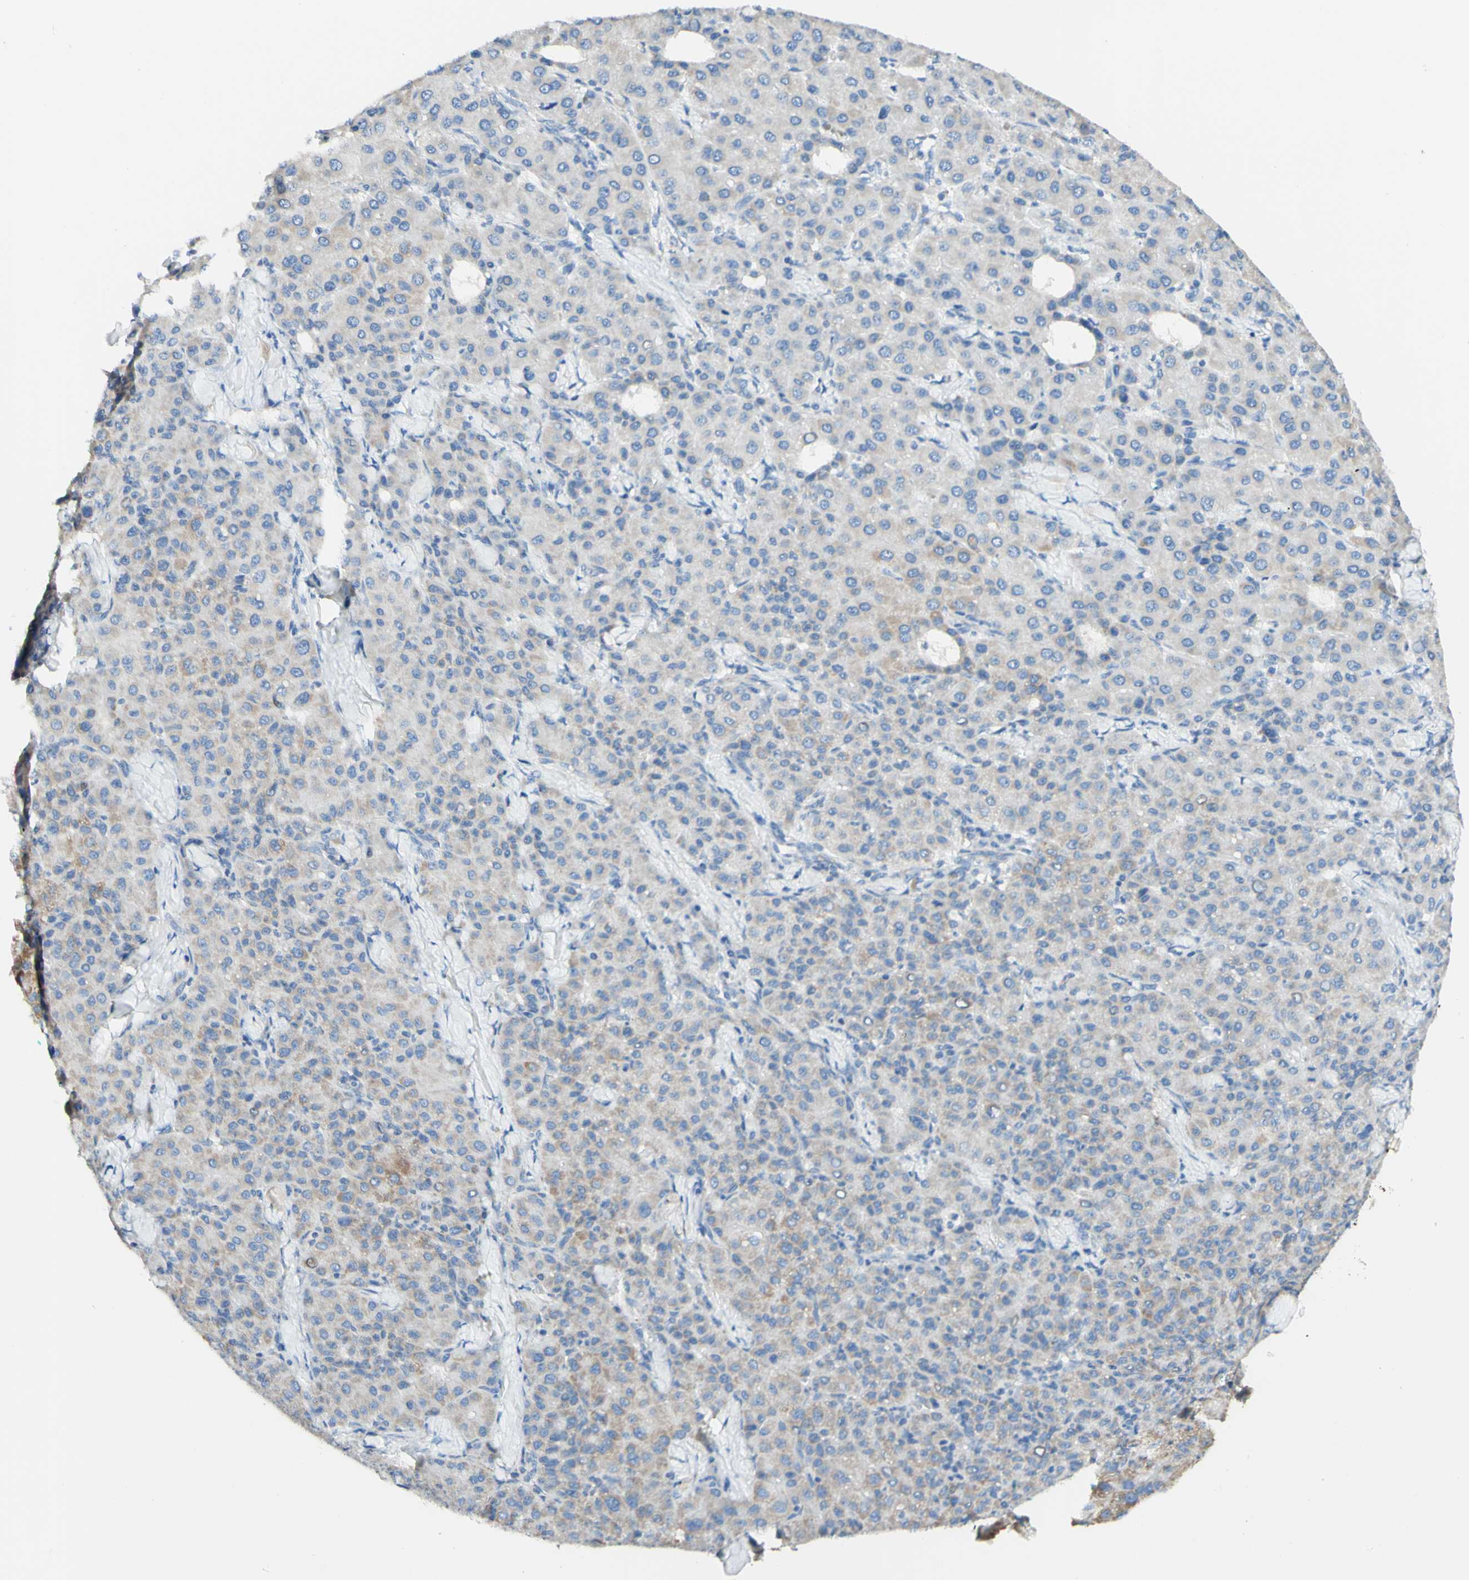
{"staining": {"intensity": "moderate", "quantity": ">75%", "location": "cytoplasmic/membranous"}, "tissue": "liver cancer", "cell_type": "Tumor cells", "image_type": "cancer", "snomed": [{"axis": "morphology", "description": "Carcinoma, Hepatocellular, NOS"}, {"axis": "topography", "description": "Liver"}], "caption": "Liver cancer was stained to show a protein in brown. There is medium levels of moderate cytoplasmic/membranous positivity in approximately >75% of tumor cells. The staining was performed using DAB (3,3'-diaminobenzidine) to visualize the protein expression in brown, while the nuclei were stained in blue with hematoxylin (Magnification: 20x).", "gene": "ARMC10", "patient": {"sex": "male", "age": 65}}